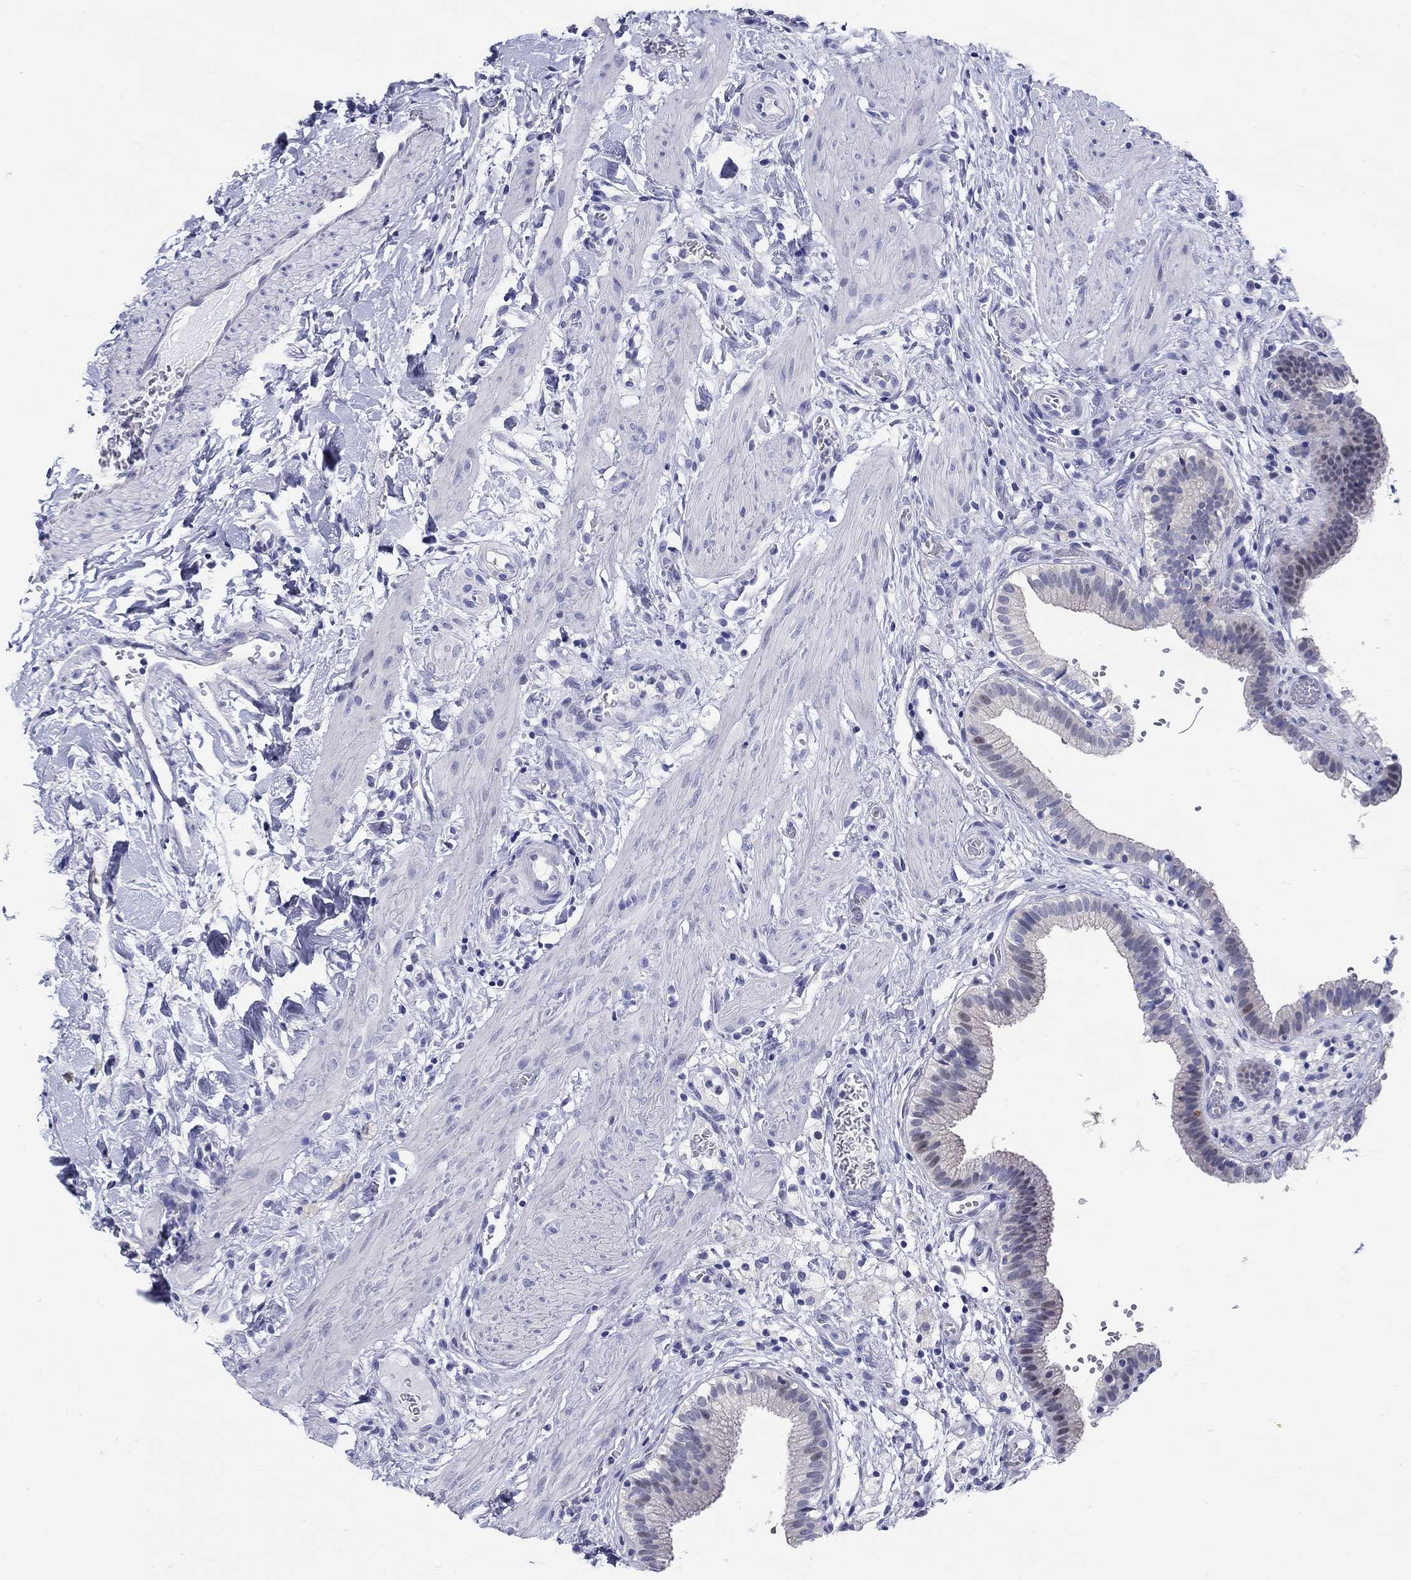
{"staining": {"intensity": "negative", "quantity": "none", "location": "none"}, "tissue": "gallbladder", "cell_type": "Glandular cells", "image_type": "normal", "snomed": [{"axis": "morphology", "description": "Normal tissue, NOS"}, {"axis": "topography", "description": "Gallbladder"}], "caption": "High magnification brightfield microscopy of normal gallbladder stained with DAB (3,3'-diaminobenzidine) (brown) and counterstained with hematoxylin (blue): glandular cells show no significant expression. (DAB immunohistochemistry with hematoxylin counter stain).", "gene": "CRYGS", "patient": {"sex": "female", "age": 24}}